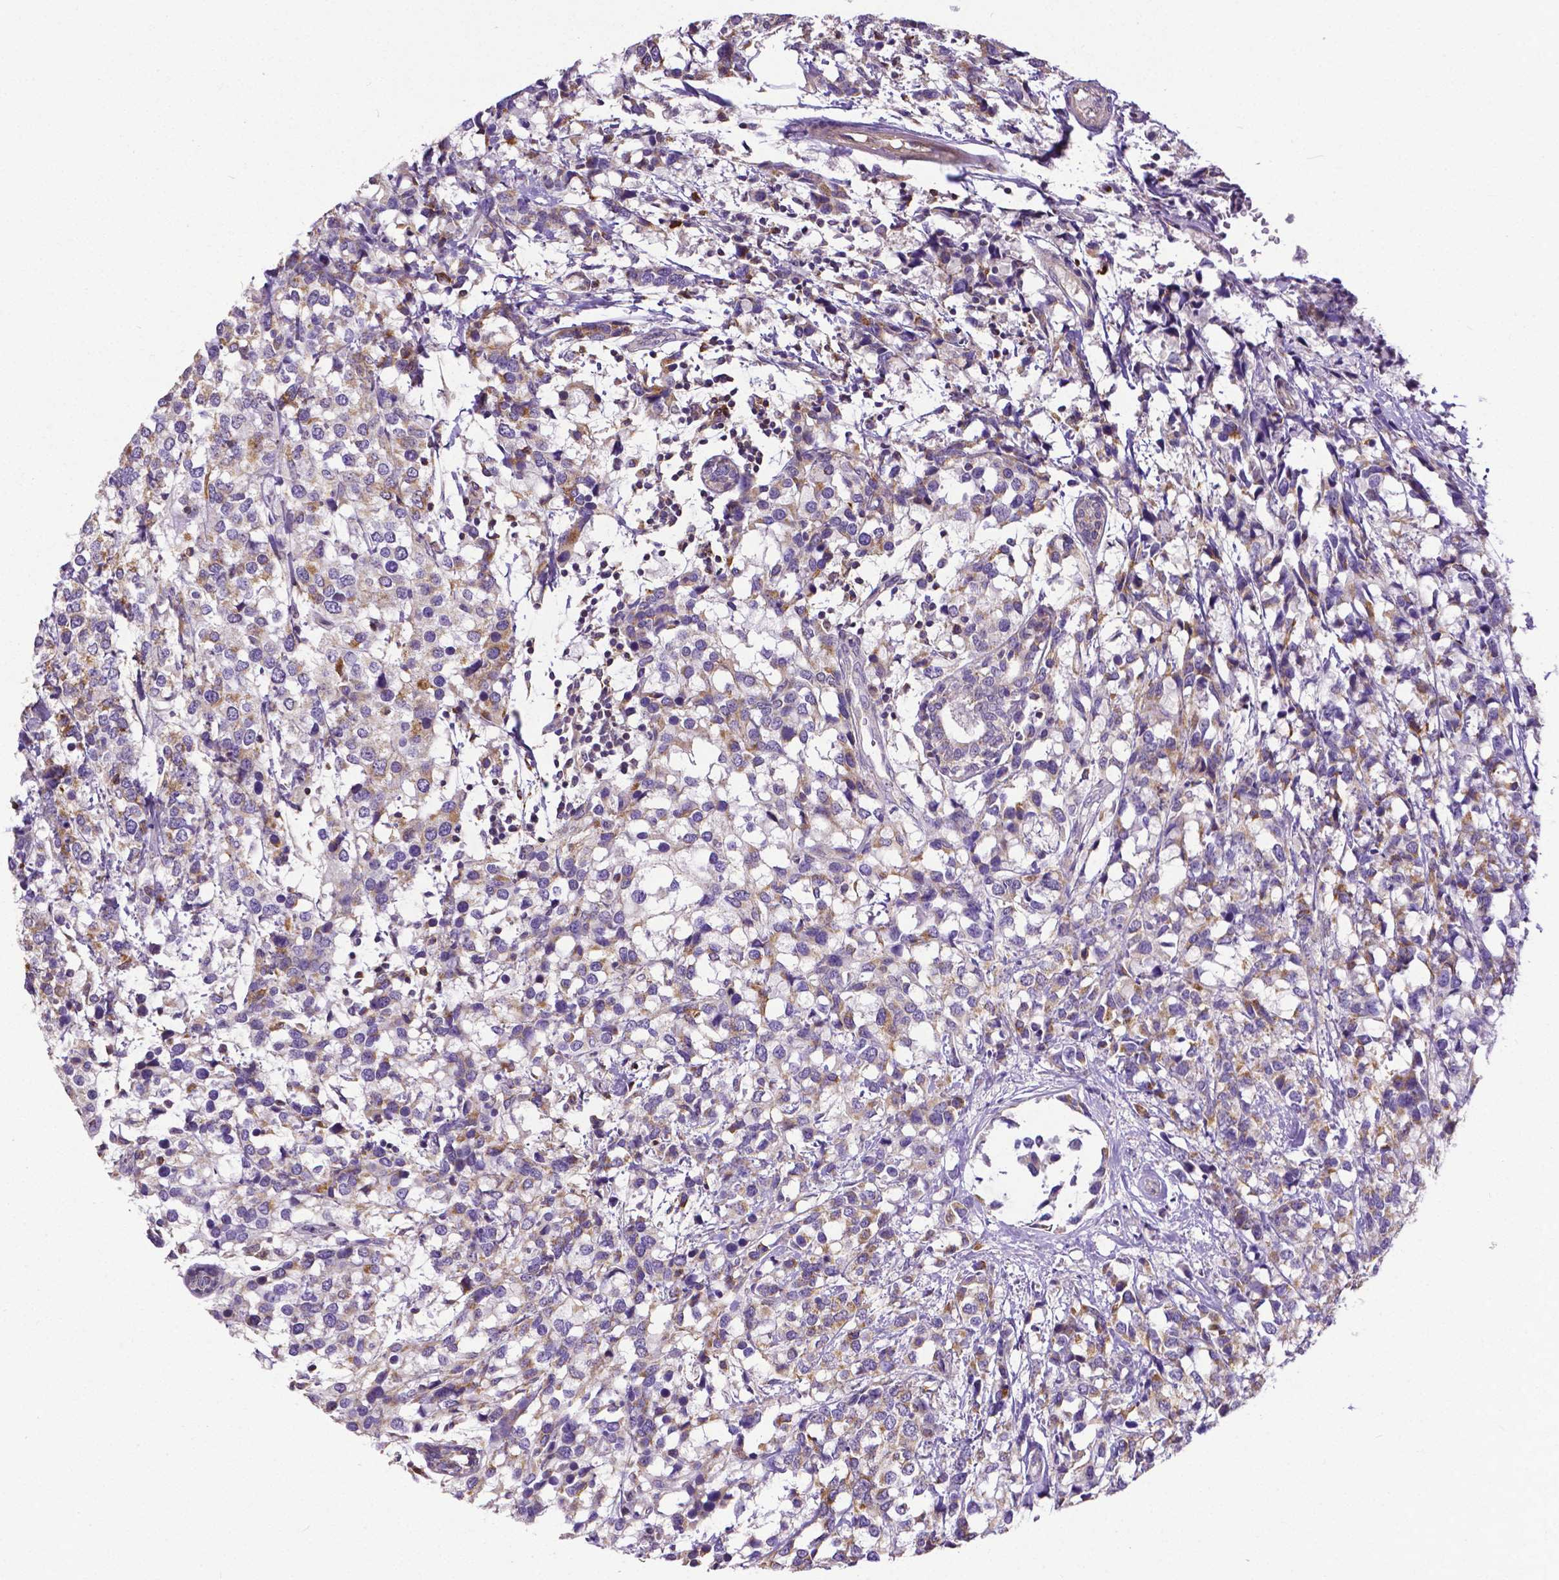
{"staining": {"intensity": "moderate", "quantity": ">75%", "location": "cytoplasmic/membranous"}, "tissue": "breast cancer", "cell_type": "Tumor cells", "image_type": "cancer", "snomed": [{"axis": "morphology", "description": "Lobular carcinoma"}, {"axis": "topography", "description": "Breast"}], "caption": "Lobular carcinoma (breast) was stained to show a protein in brown. There is medium levels of moderate cytoplasmic/membranous expression in about >75% of tumor cells.", "gene": "MCL1", "patient": {"sex": "female", "age": 59}}